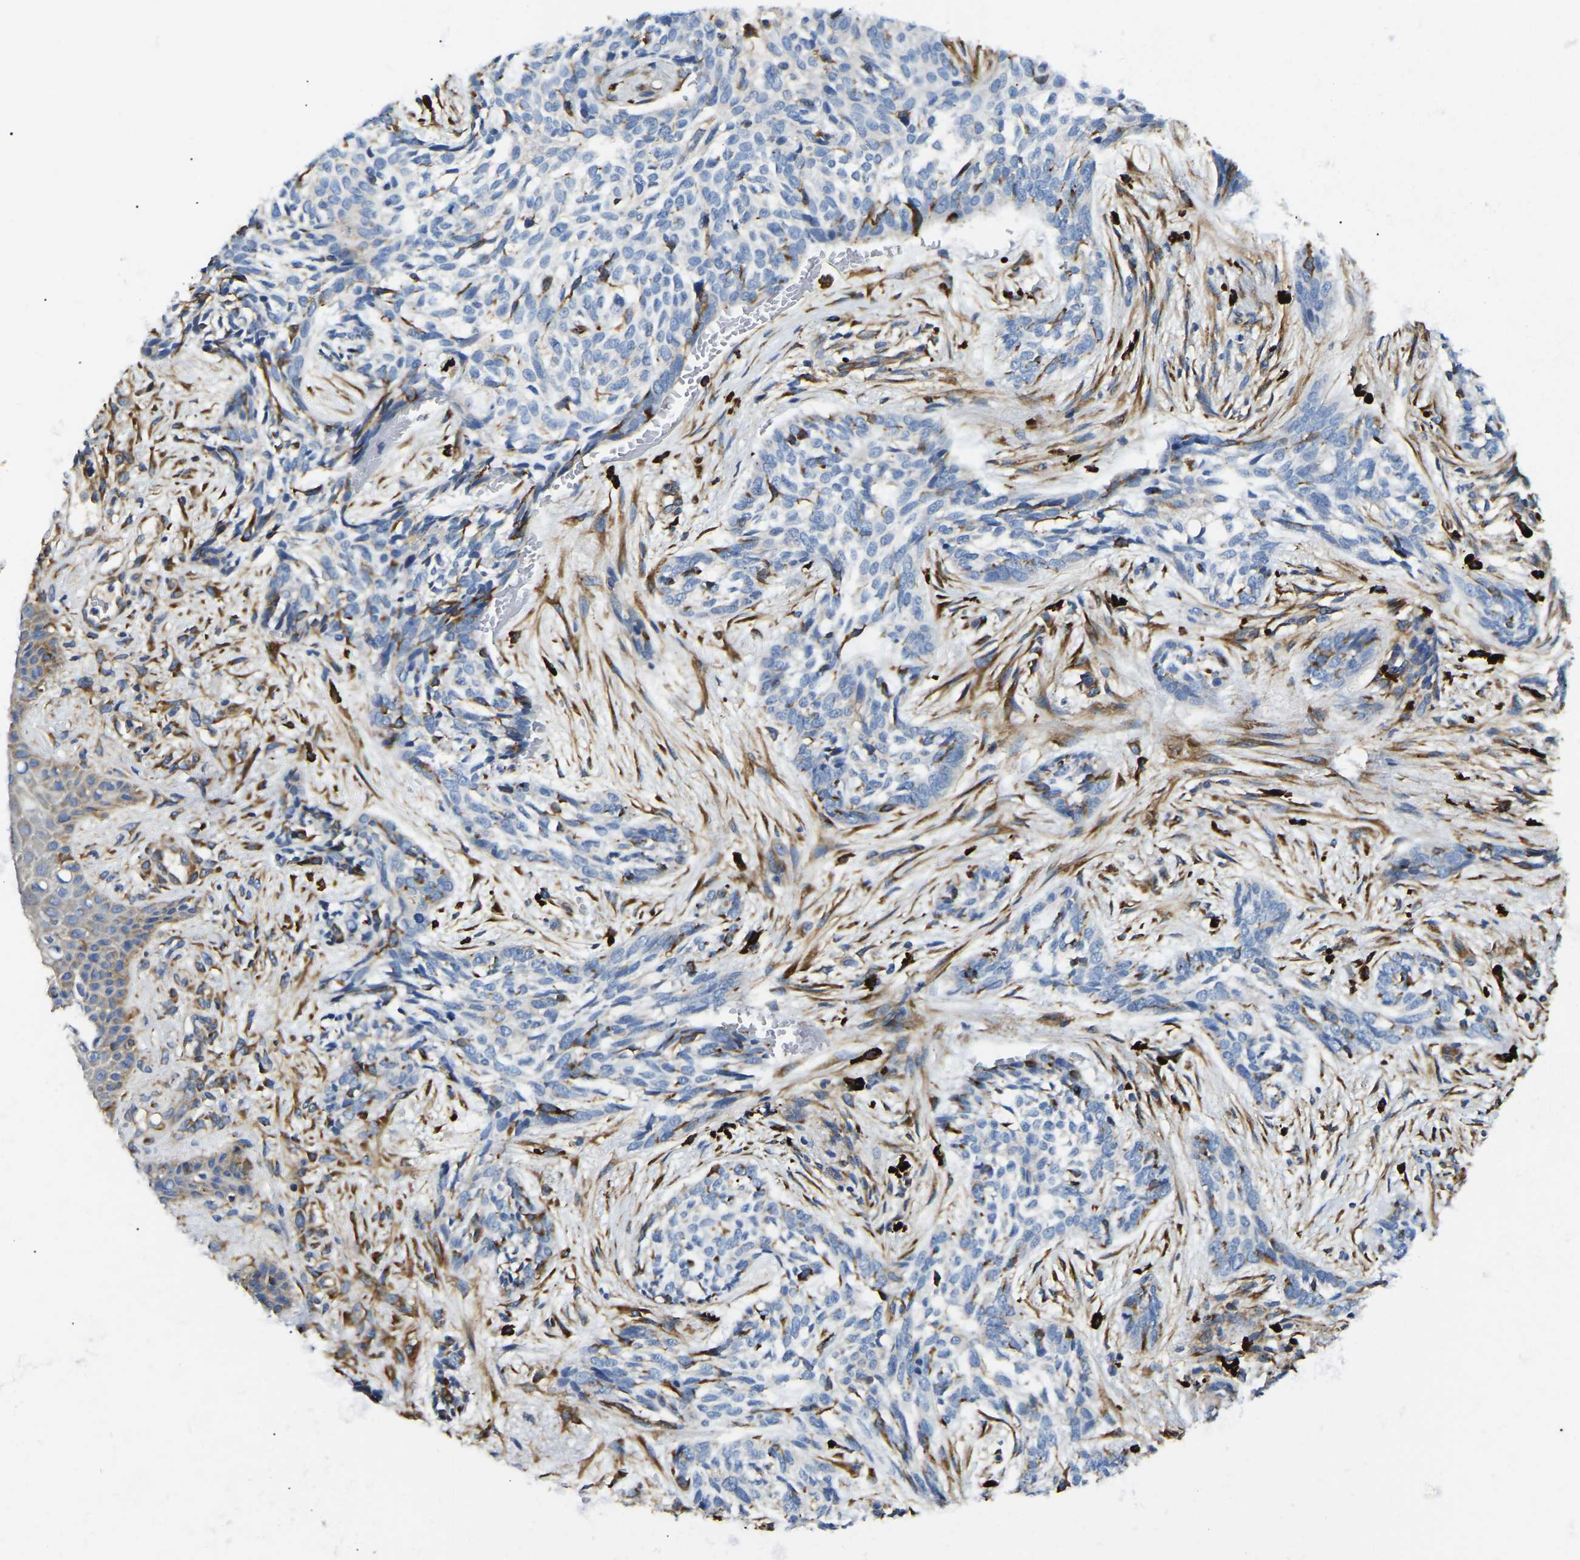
{"staining": {"intensity": "negative", "quantity": "none", "location": "none"}, "tissue": "skin cancer", "cell_type": "Tumor cells", "image_type": "cancer", "snomed": [{"axis": "morphology", "description": "Basal cell carcinoma"}, {"axis": "topography", "description": "Skin"}], "caption": "Immunohistochemistry (IHC) photomicrograph of skin basal cell carcinoma stained for a protein (brown), which reveals no positivity in tumor cells.", "gene": "DUSP8", "patient": {"sex": "female", "age": 88}}